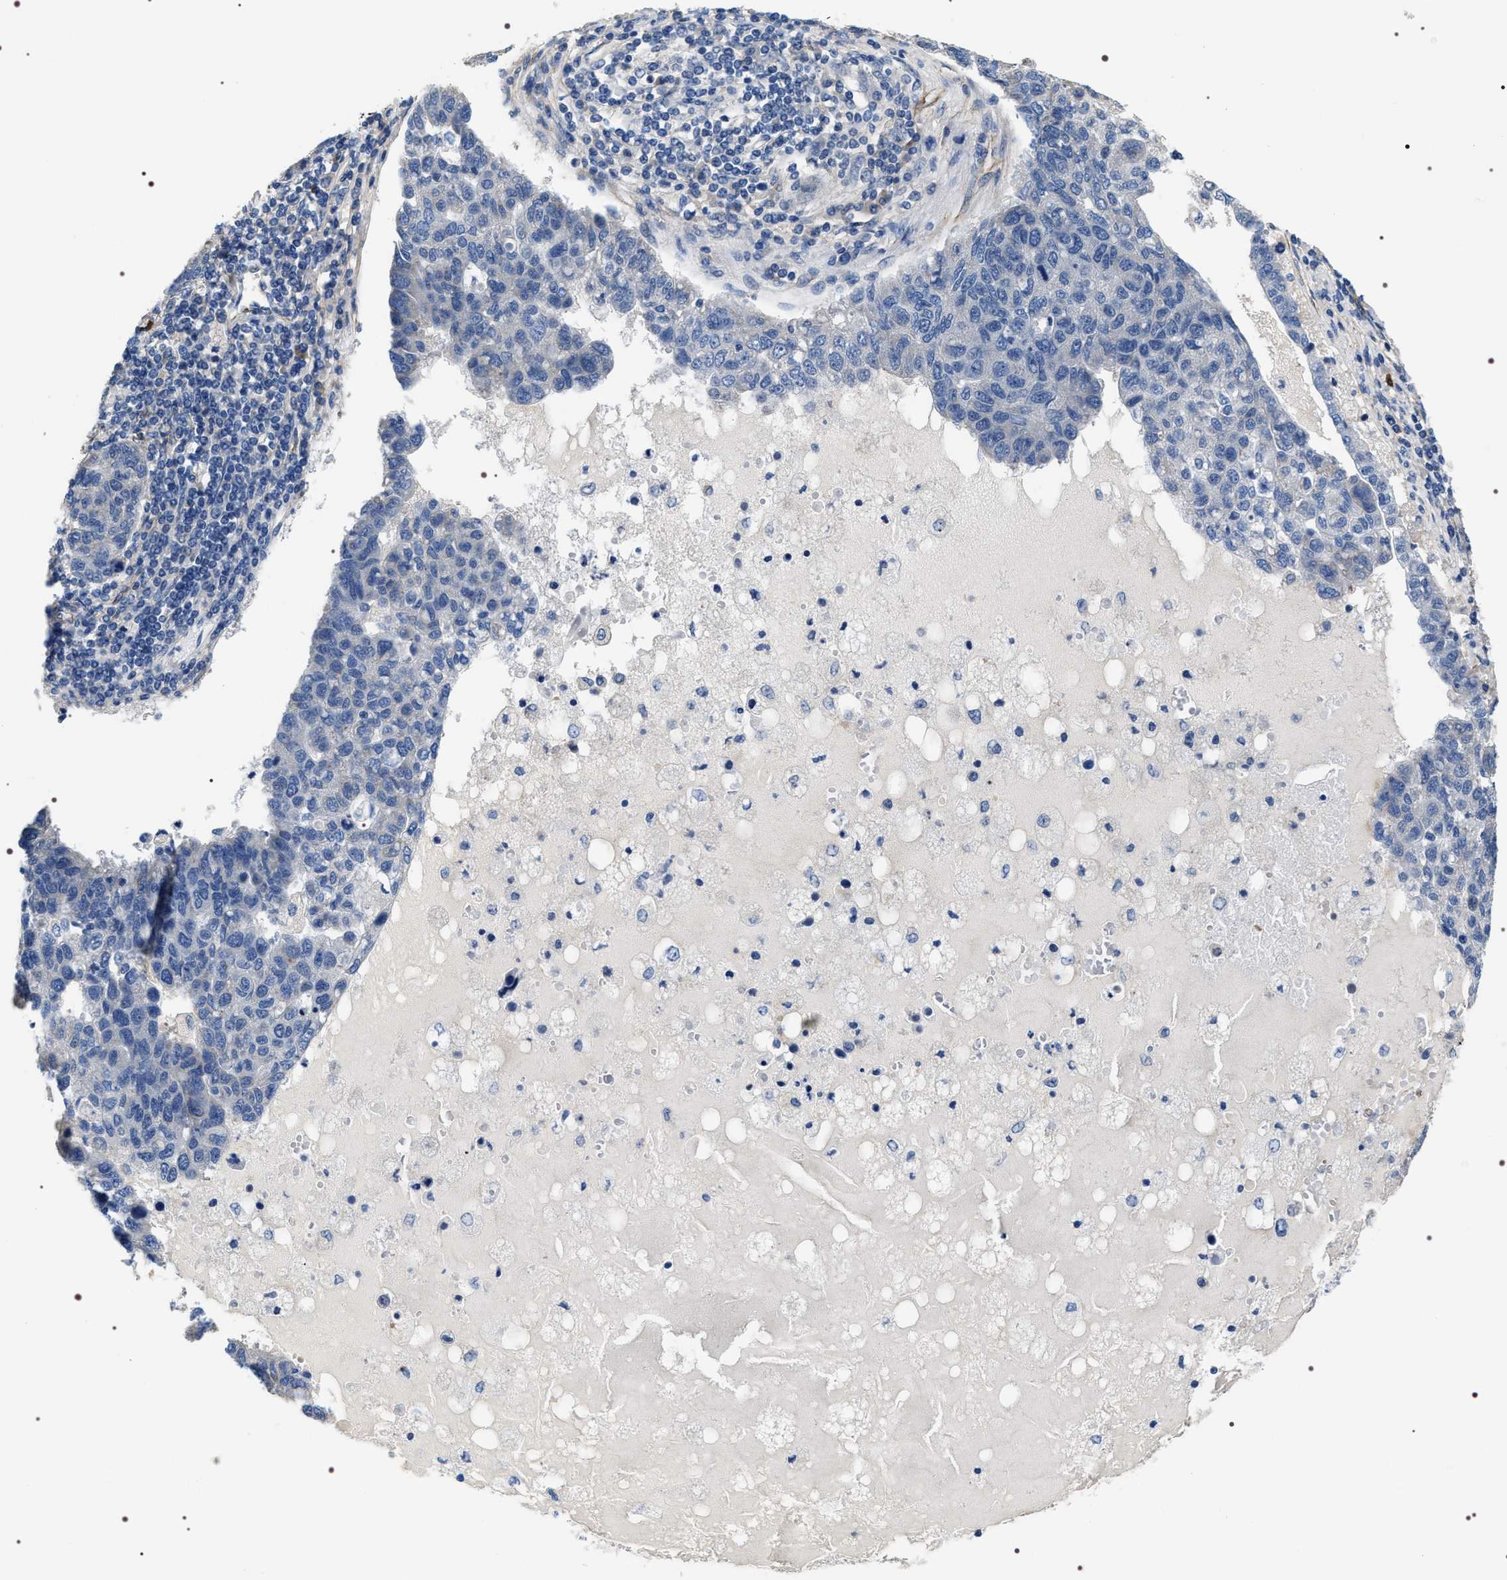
{"staining": {"intensity": "negative", "quantity": "none", "location": "none"}, "tissue": "pancreatic cancer", "cell_type": "Tumor cells", "image_type": "cancer", "snomed": [{"axis": "morphology", "description": "Adenocarcinoma, NOS"}, {"axis": "topography", "description": "Pancreas"}], "caption": "Tumor cells show no significant protein staining in pancreatic cancer (adenocarcinoma).", "gene": "PKD1L1", "patient": {"sex": "female", "age": 61}}